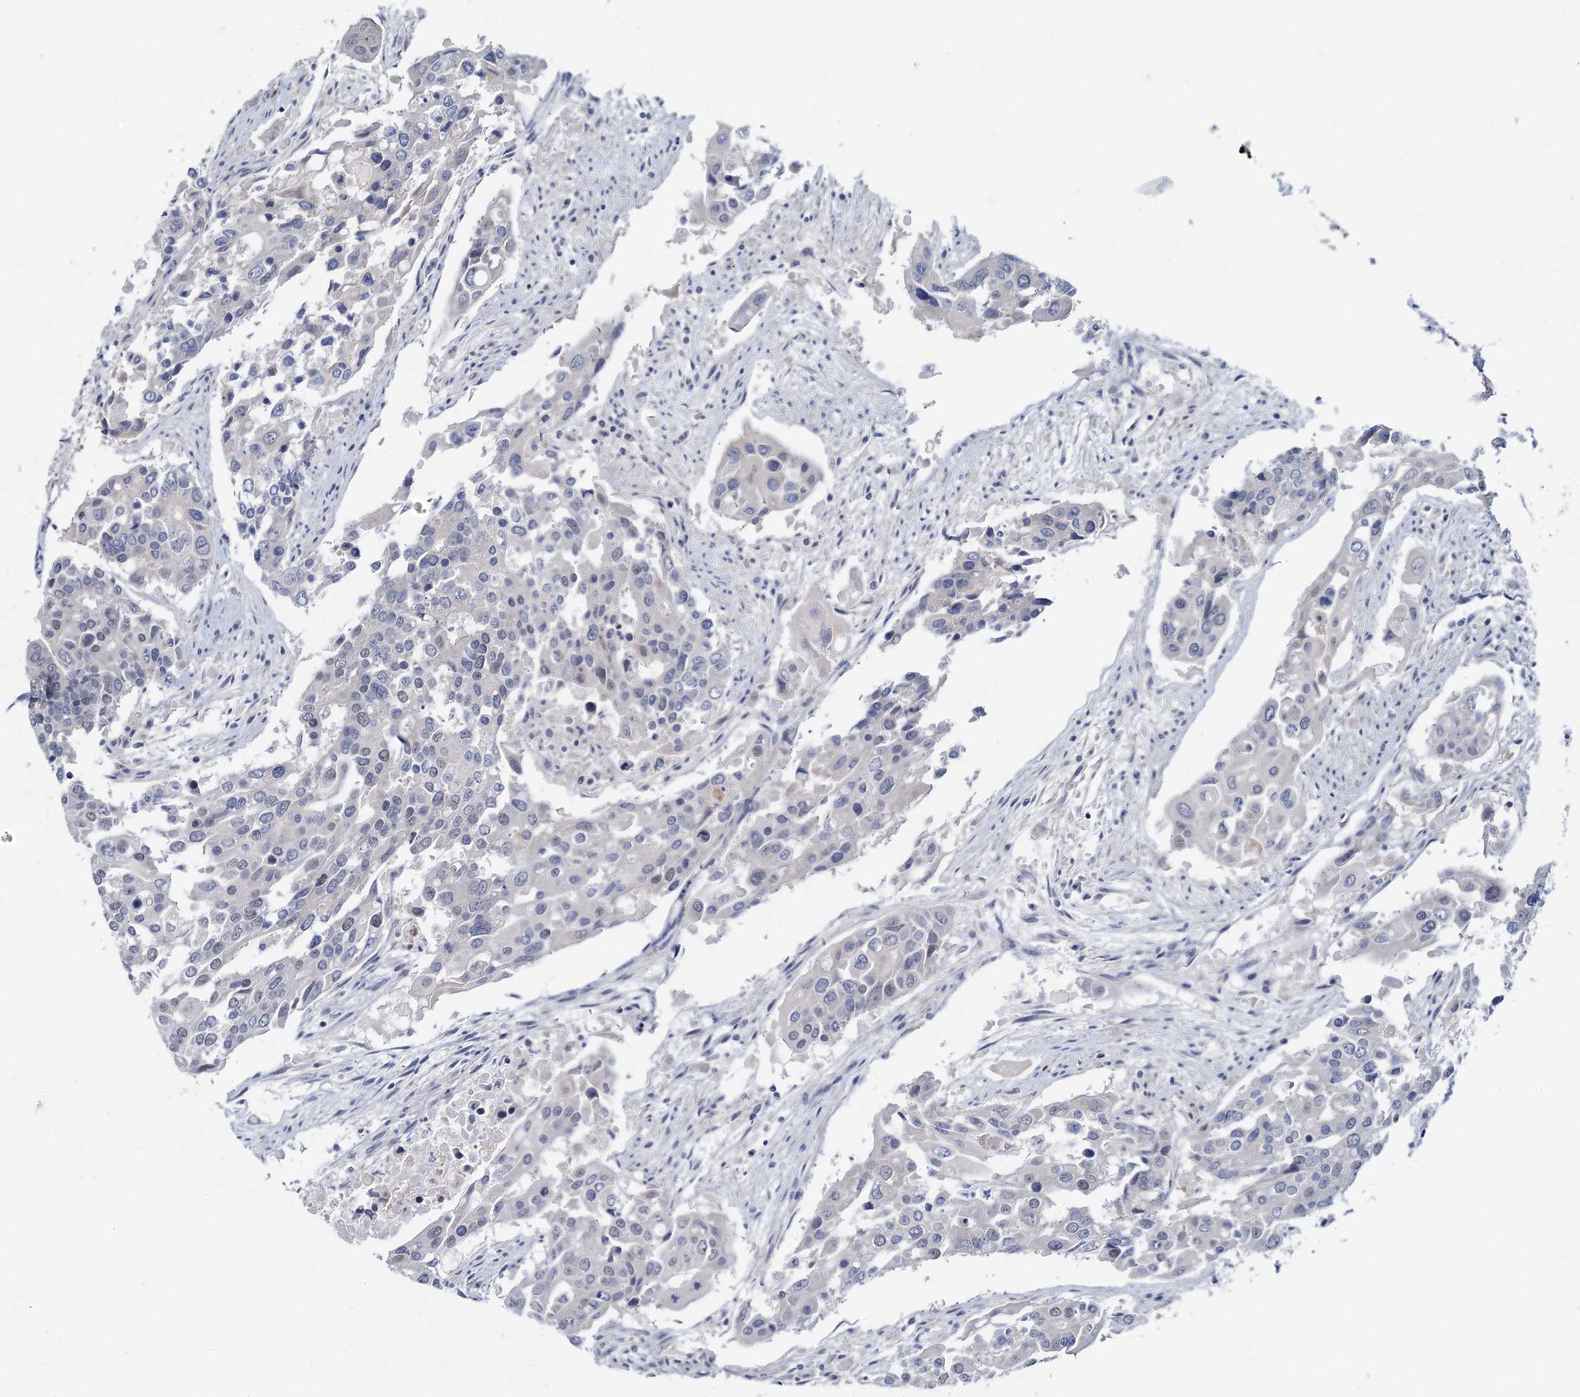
{"staining": {"intensity": "weak", "quantity": "<25%", "location": "nuclear"}, "tissue": "colorectal cancer", "cell_type": "Tumor cells", "image_type": "cancer", "snomed": [{"axis": "morphology", "description": "Adenocarcinoma, NOS"}, {"axis": "topography", "description": "Colon"}], "caption": "Immunohistochemistry (IHC) photomicrograph of colorectal cancer stained for a protein (brown), which reveals no positivity in tumor cells. The staining is performed using DAB (3,3'-diaminobenzidine) brown chromogen with nuclei counter-stained in using hematoxylin.", "gene": "ACRBP", "patient": {"sex": "male", "age": 77}}